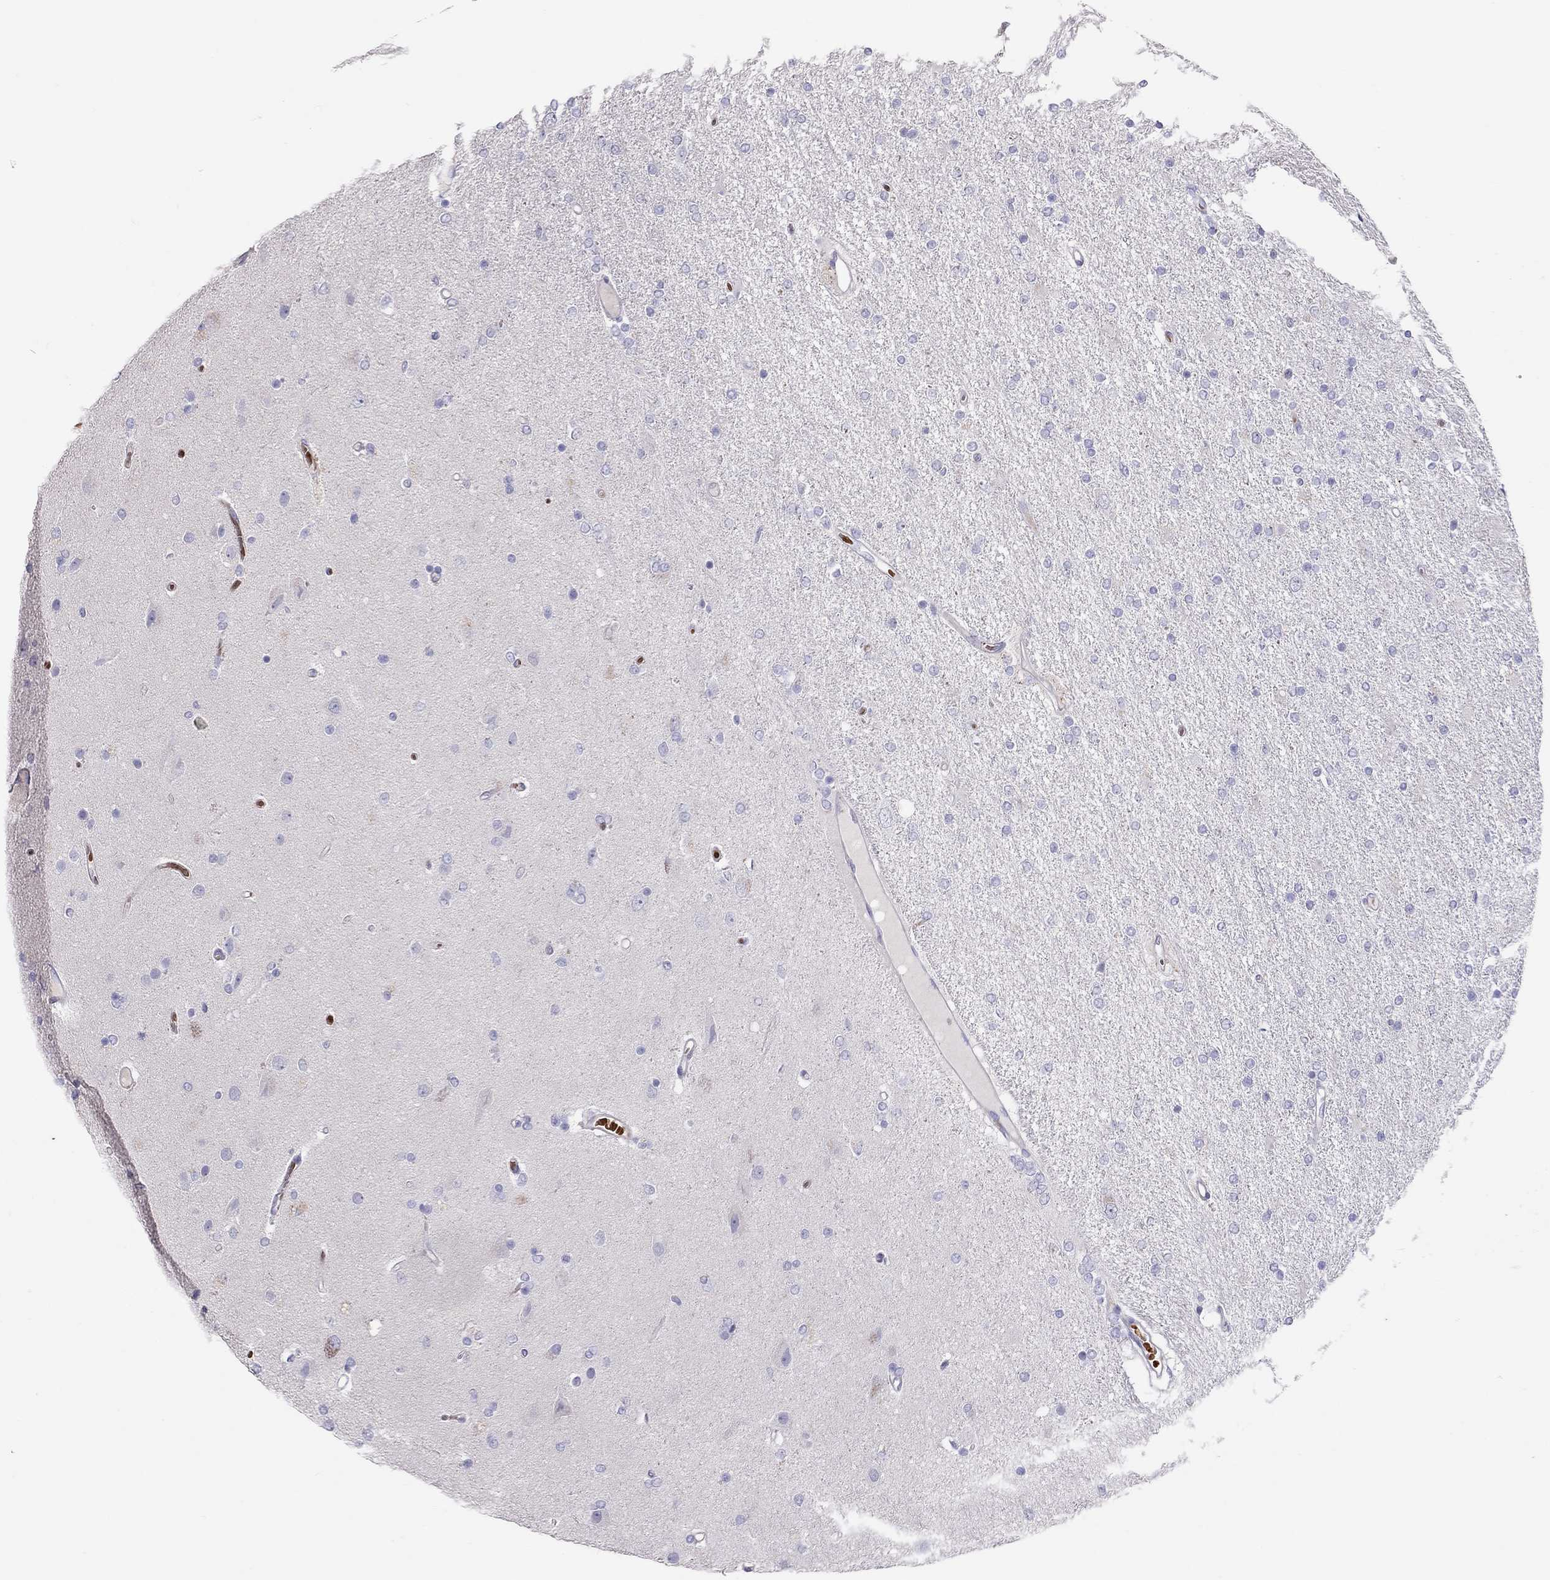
{"staining": {"intensity": "negative", "quantity": "none", "location": "none"}, "tissue": "glioma", "cell_type": "Tumor cells", "image_type": "cancer", "snomed": [{"axis": "morphology", "description": "Glioma, malignant, High grade"}, {"axis": "topography", "description": "Cerebral cortex"}], "caption": "The image exhibits no significant expression in tumor cells of glioma.", "gene": "FRMD1", "patient": {"sex": "male", "age": 70}}